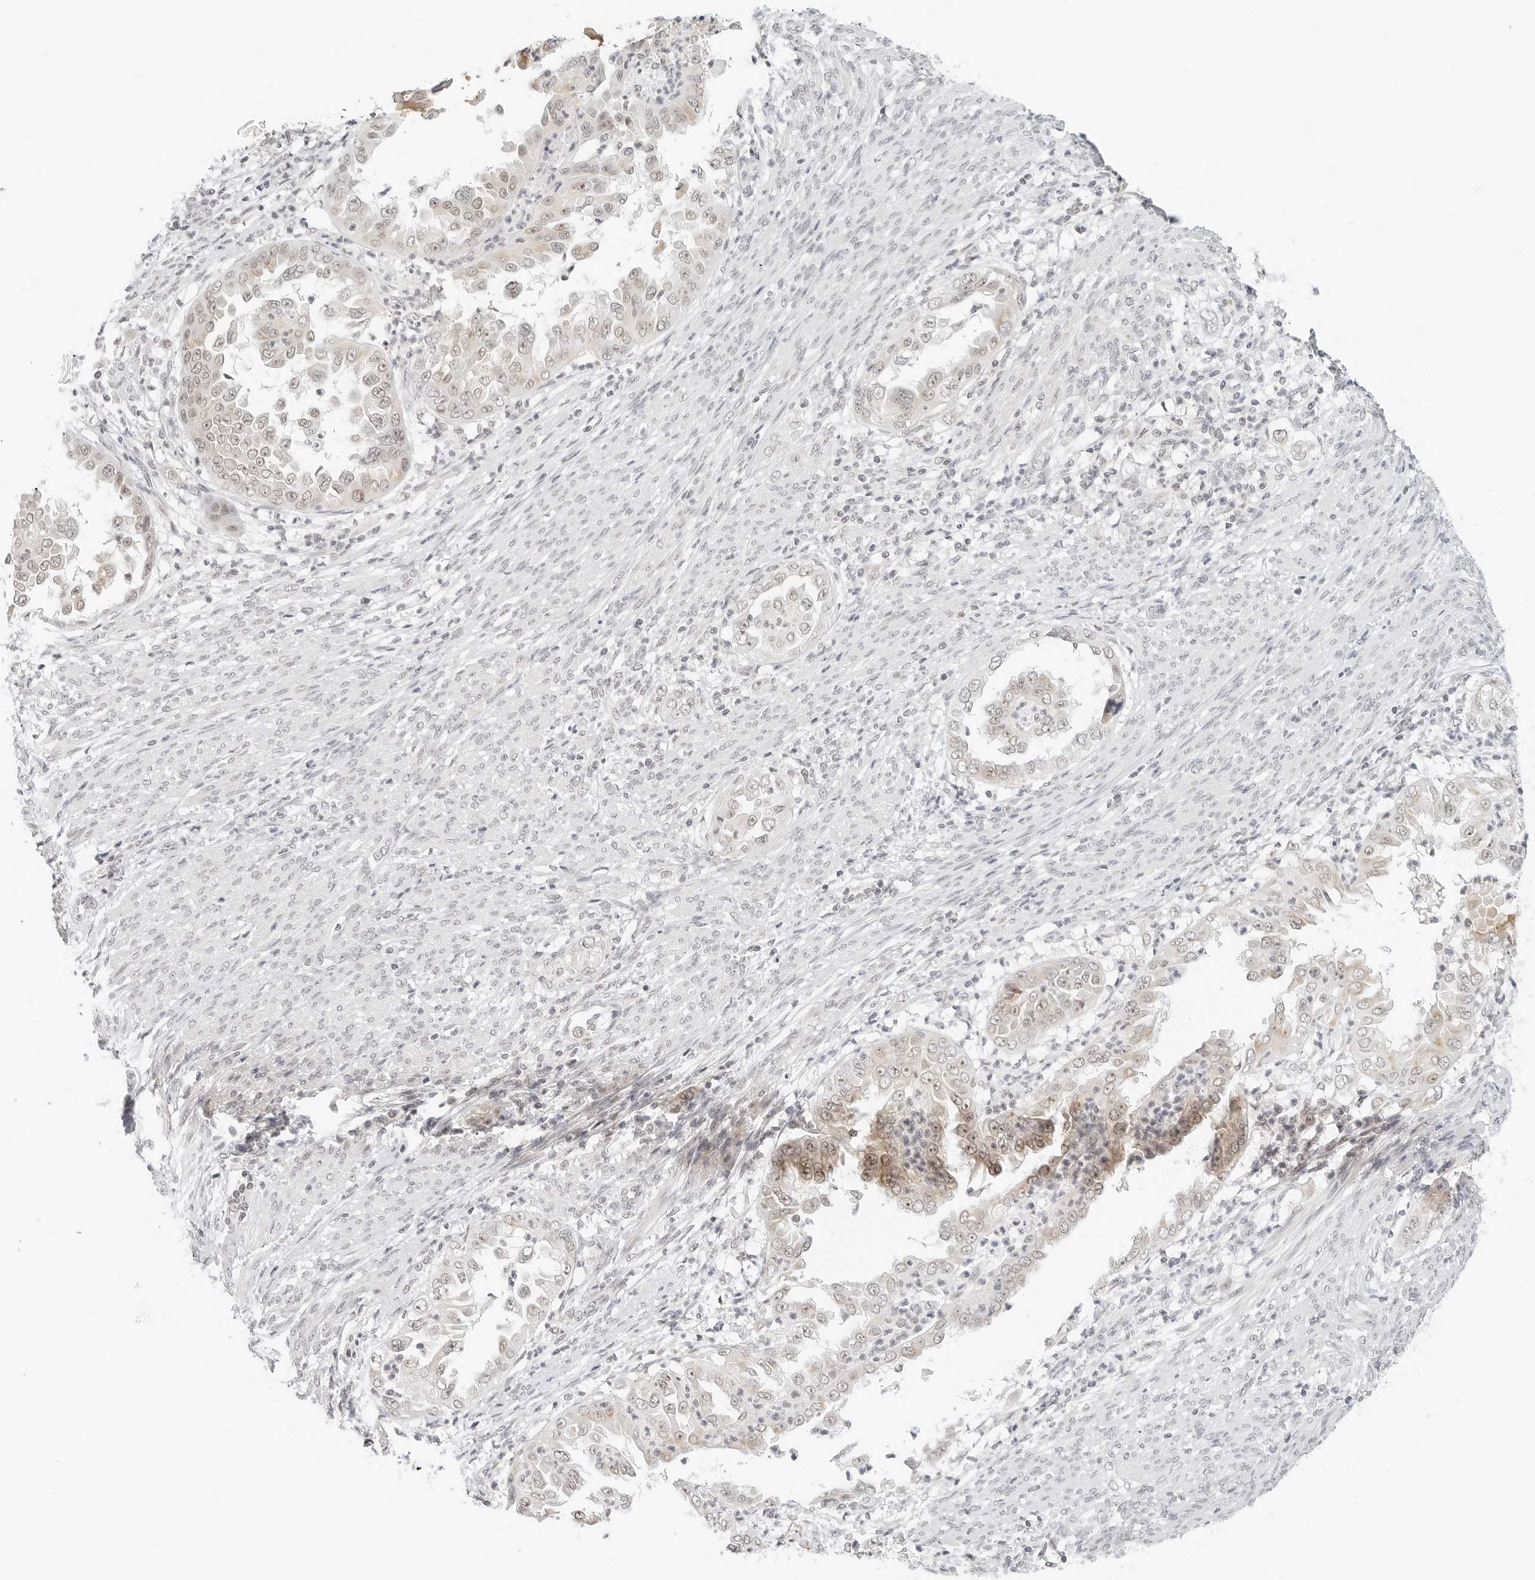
{"staining": {"intensity": "weak", "quantity": "<25%", "location": "nuclear"}, "tissue": "endometrial cancer", "cell_type": "Tumor cells", "image_type": "cancer", "snomed": [{"axis": "morphology", "description": "Adenocarcinoma, NOS"}, {"axis": "topography", "description": "Endometrium"}], "caption": "There is no significant positivity in tumor cells of adenocarcinoma (endometrial).", "gene": "NEO1", "patient": {"sex": "female", "age": 85}}